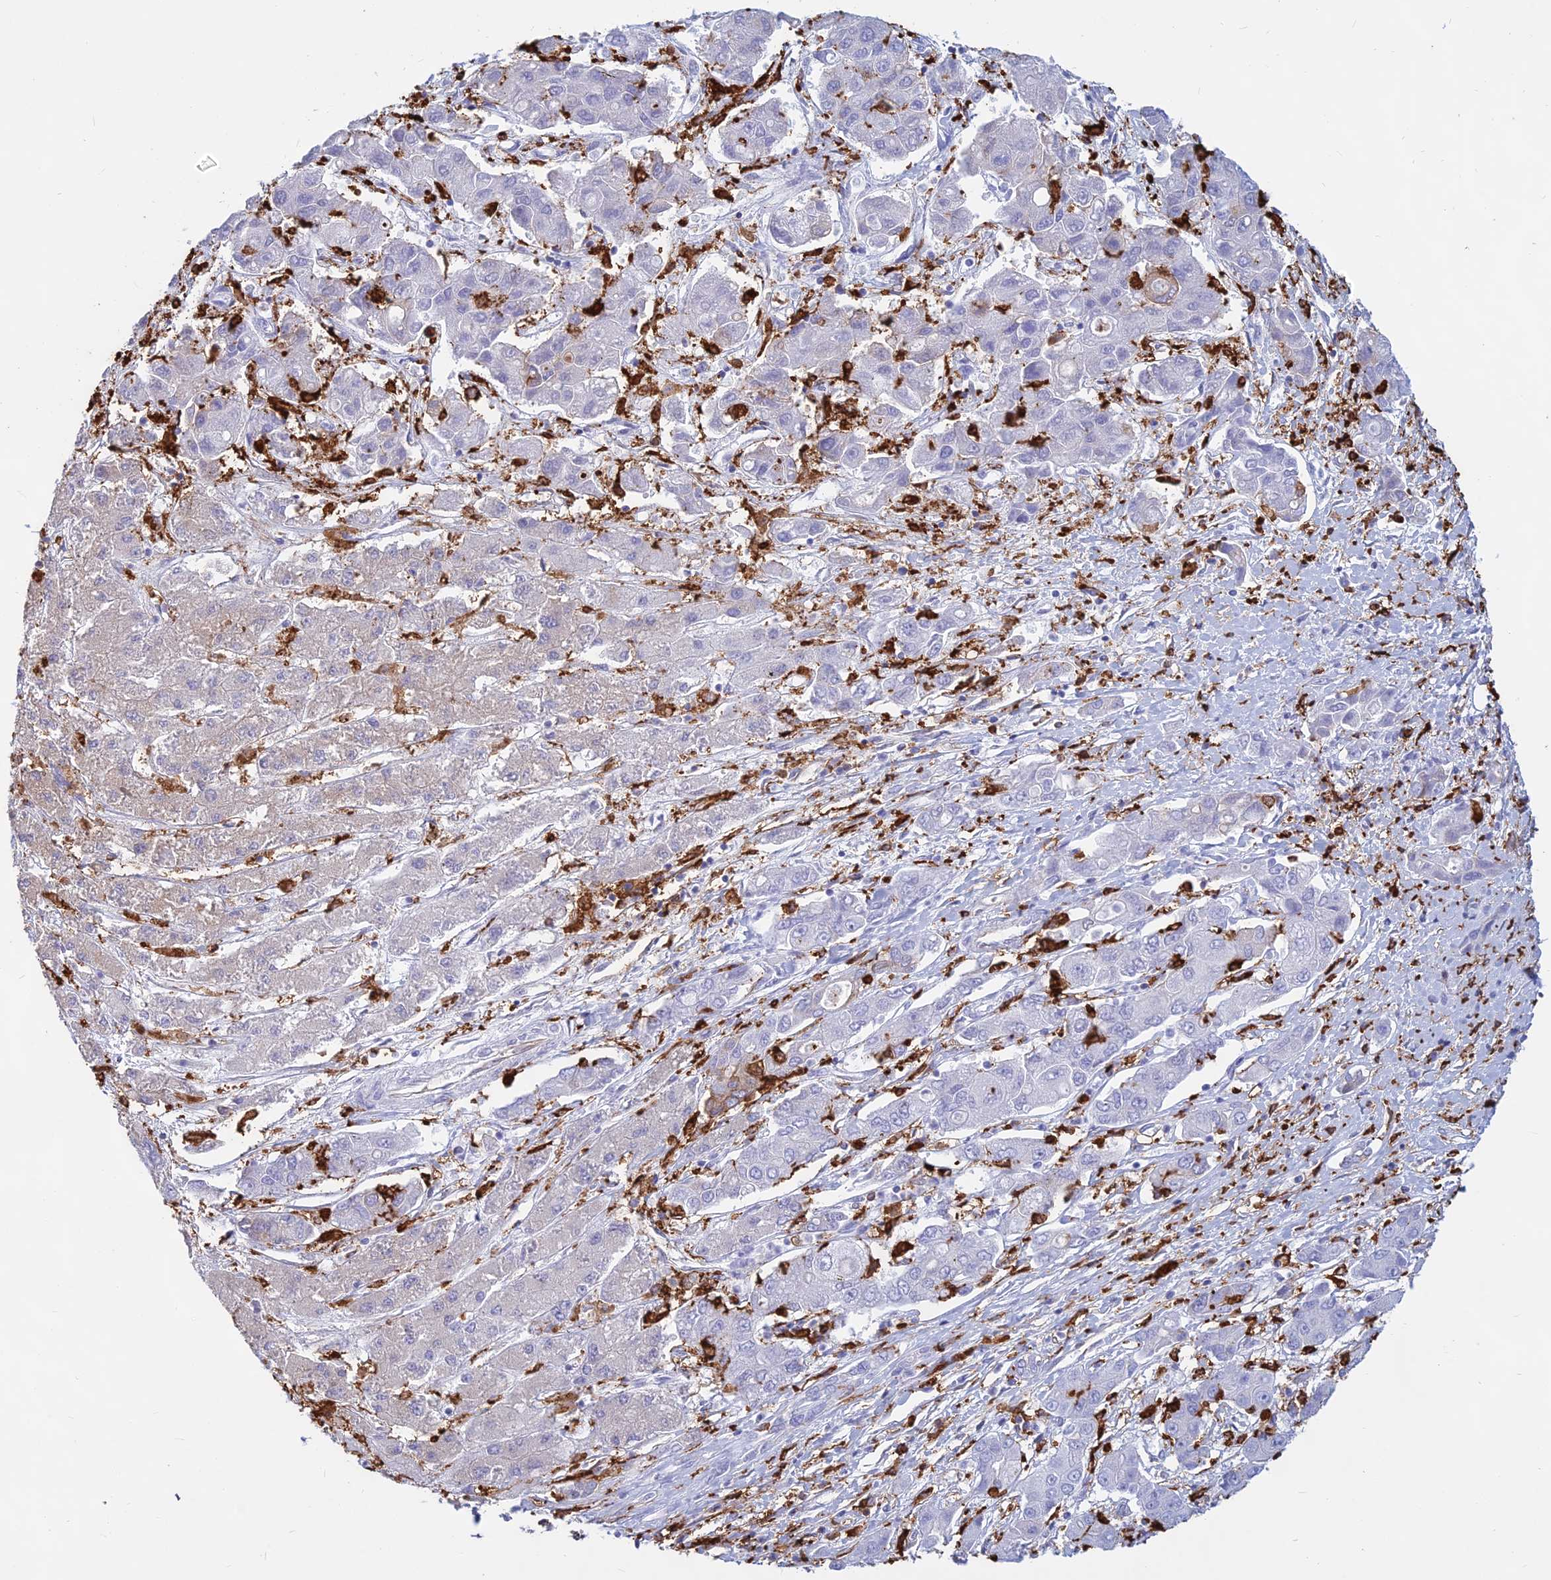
{"staining": {"intensity": "negative", "quantity": "none", "location": "none"}, "tissue": "liver cancer", "cell_type": "Tumor cells", "image_type": "cancer", "snomed": [{"axis": "morphology", "description": "Cholangiocarcinoma"}, {"axis": "topography", "description": "Liver"}], "caption": "This is an immunohistochemistry (IHC) image of human liver cancer (cholangiocarcinoma). There is no staining in tumor cells.", "gene": "HLA-DRB1", "patient": {"sex": "male", "age": 67}}